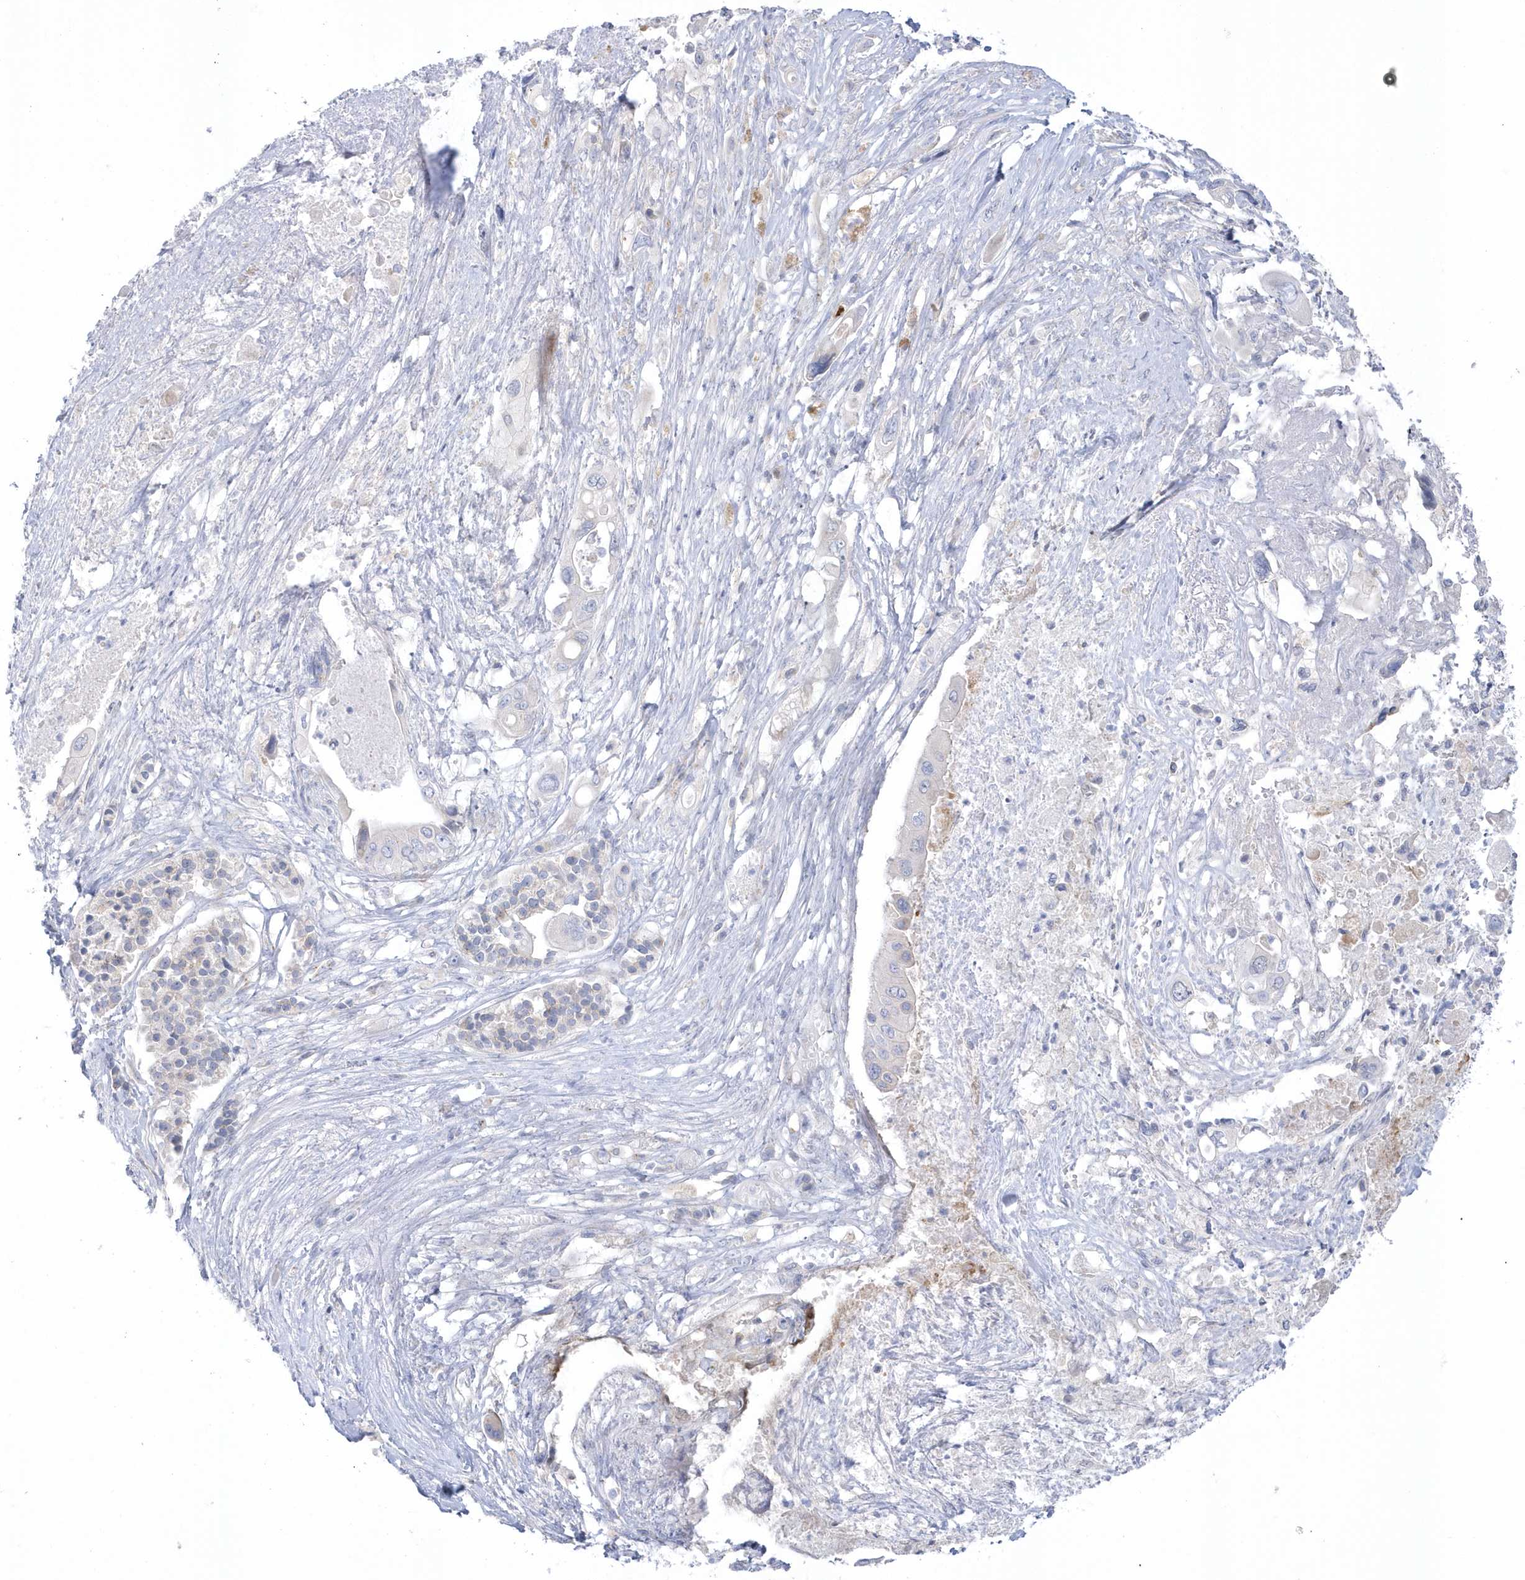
{"staining": {"intensity": "negative", "quantity": "none", "location": "none"}, "tissue": "pancreatic cancer", "cell_type": "Tumor cells", "image_type": "cancer", "snomed": [{"axis": "morphology", "description": "Adenocarcinoma, NOS"}, {"axis": "topography", "description": "Pancreas"}], "caption": "This is an IHC histopathology image of human adenocarcinoma (pancreatic). There is no expression in tumor cells.", "gene": "SEMA3D", "patient": {"sex": "male", "age": 66}}